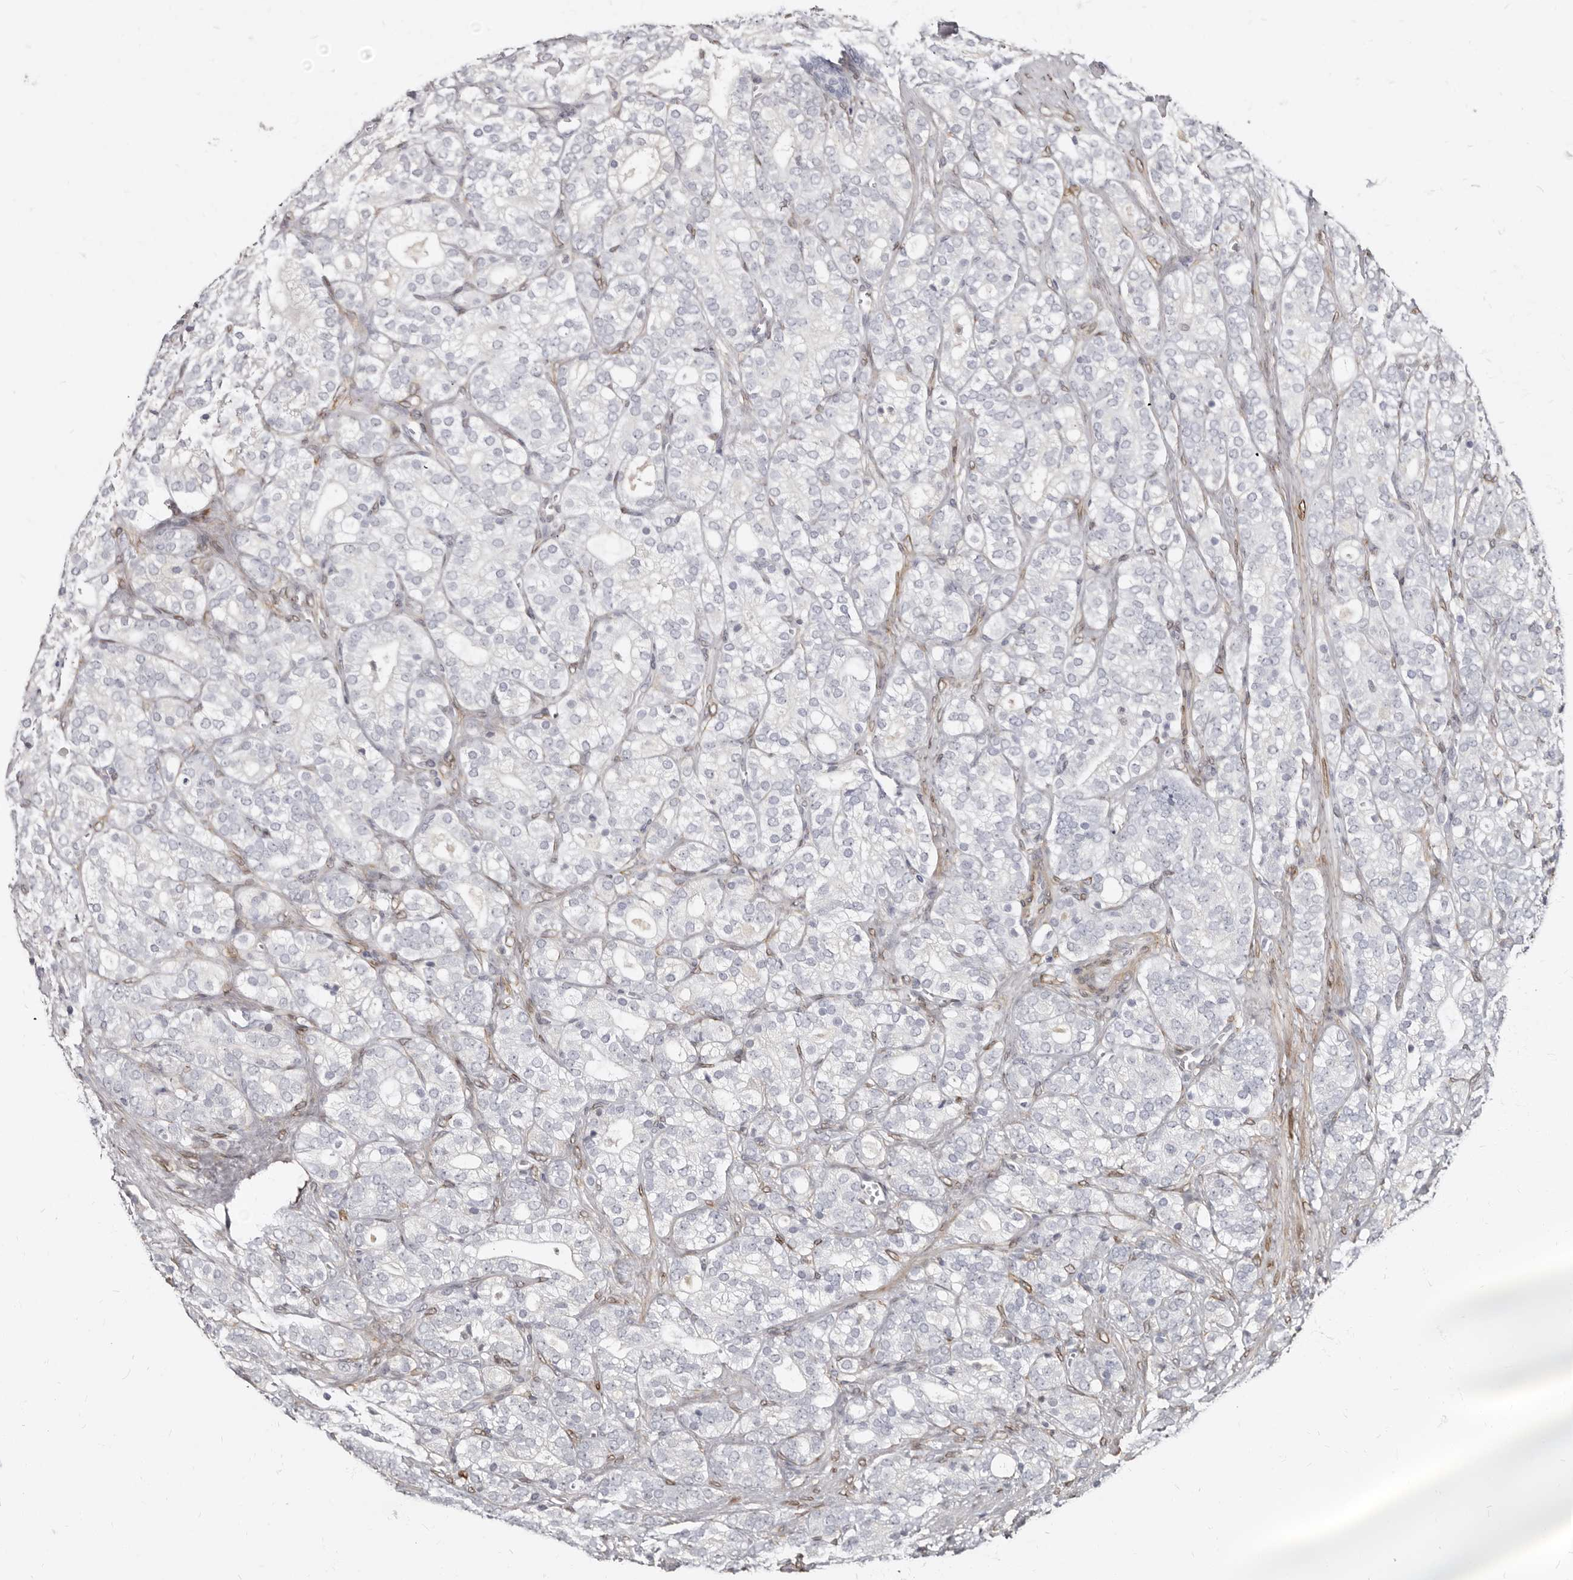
{"staining": {"intensity": "negative", "quantity": "none", "location": "none"}, "tissue": "prostate cancer", "cell_type": "Tumor cells", "image_type": "cancer", "snomed": [{"axis": "morphology", "description": "Adenocarcinoma, High grade"}, {"axis": "topography", "description": "Prostate"}], "caption": "IHC image of prostate cancer (adenocarcinoma (high-grade)) stained for a protein (brown), which displays no staining in tumor cells.", "gene": "MRGPRF", "patient": {"sex": "male", "age": 57}}